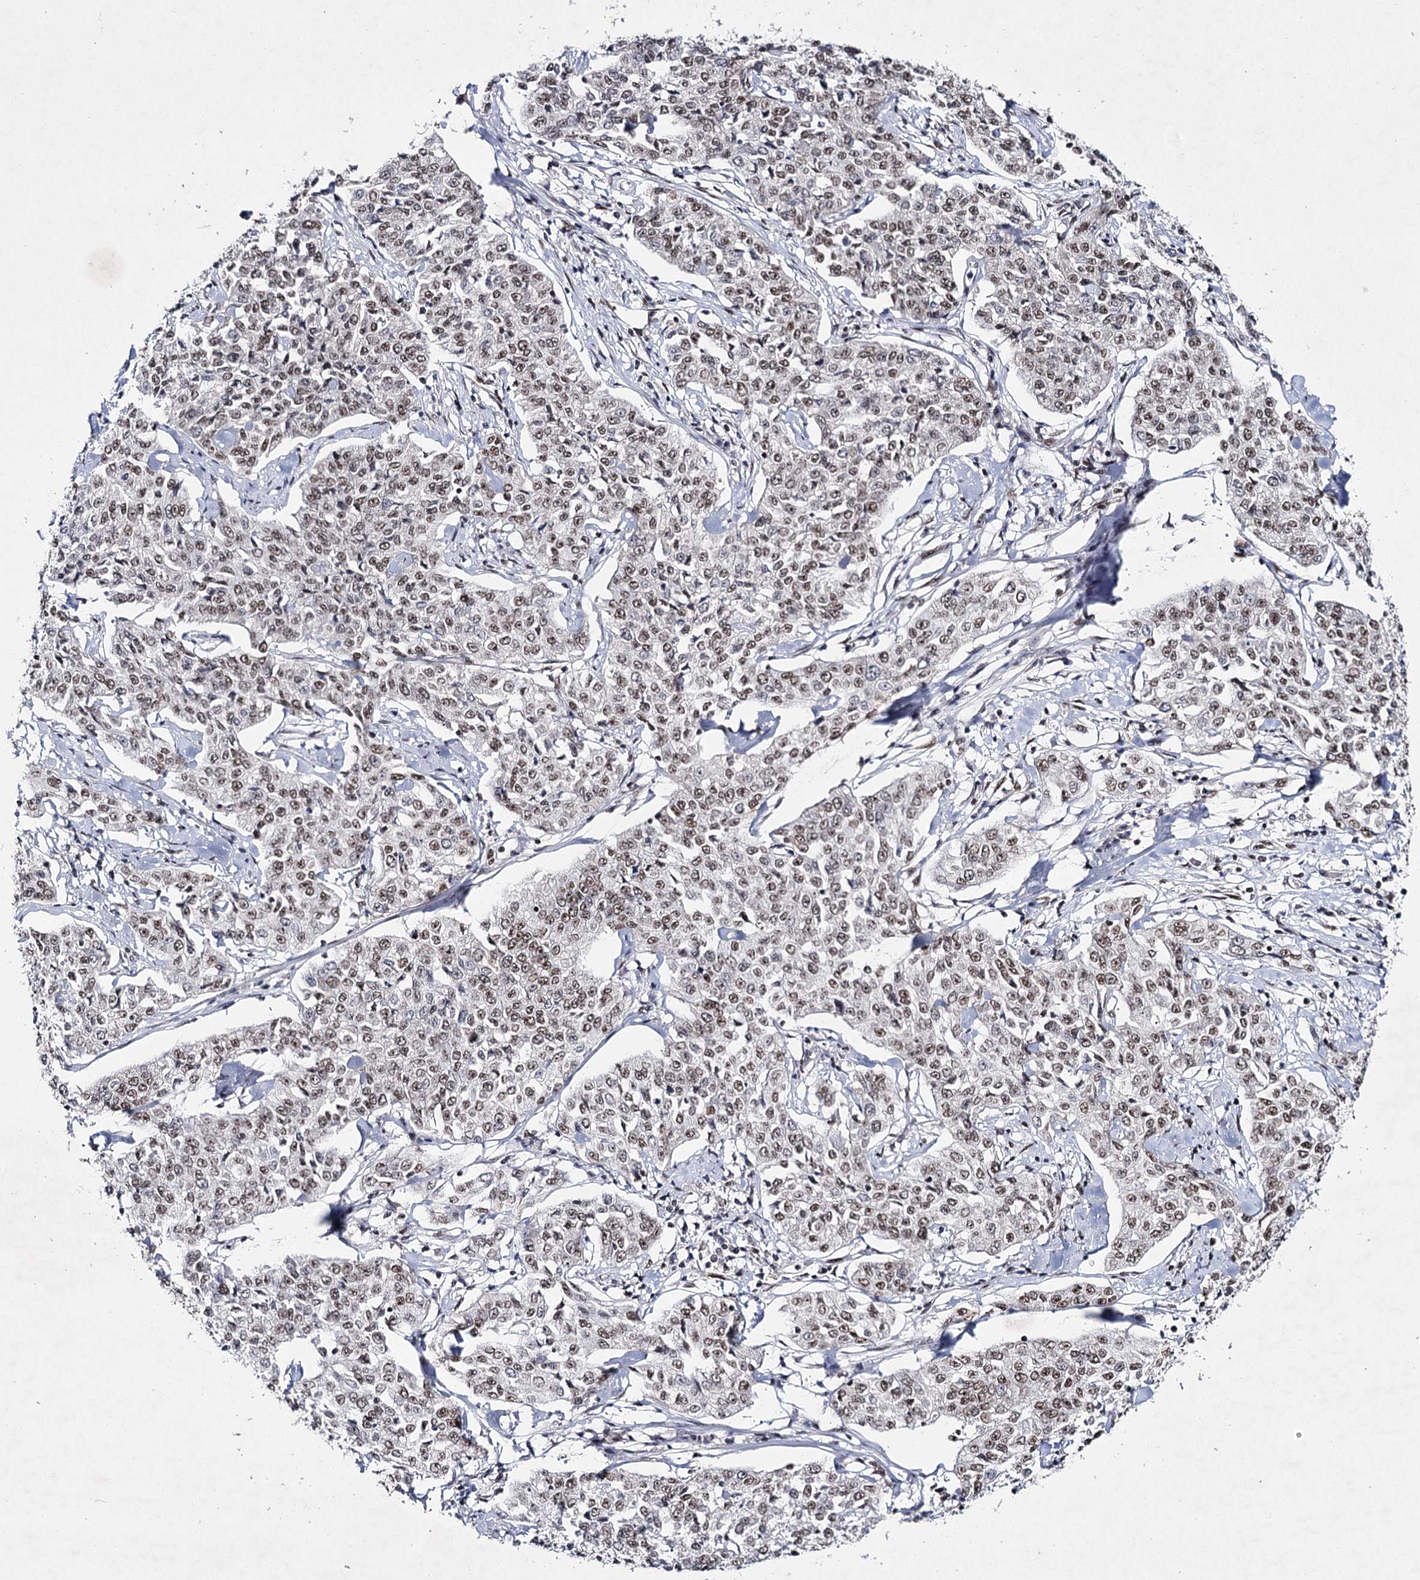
{"staining": {"intensity": "moderate", "quantity": ">75%", "location": "nuclear"}, "tissue": "cervical cancer", "cell_type": "Tumor cells", "image_type": "cancer", "snomed": [{"axis": "morphology", "description": "Squamous cell carcinoma, NOS"}, {"axis": "topography", "description": "Cervix"}], "caption": "A high-resolution histopathology image shows IHC staining of squamous cell carcinoma (cervical), which demonstrates moderate nuclear expression in approximately >75% of tumor cells. (Stains: DAB (3,3'-diaminobenzidine) in brown, nuclei in blue, Microscopy: brightfield microscopy at high magnification).", "gene": "SCAF8", "patient": {"sex": "female", "age": 35}}